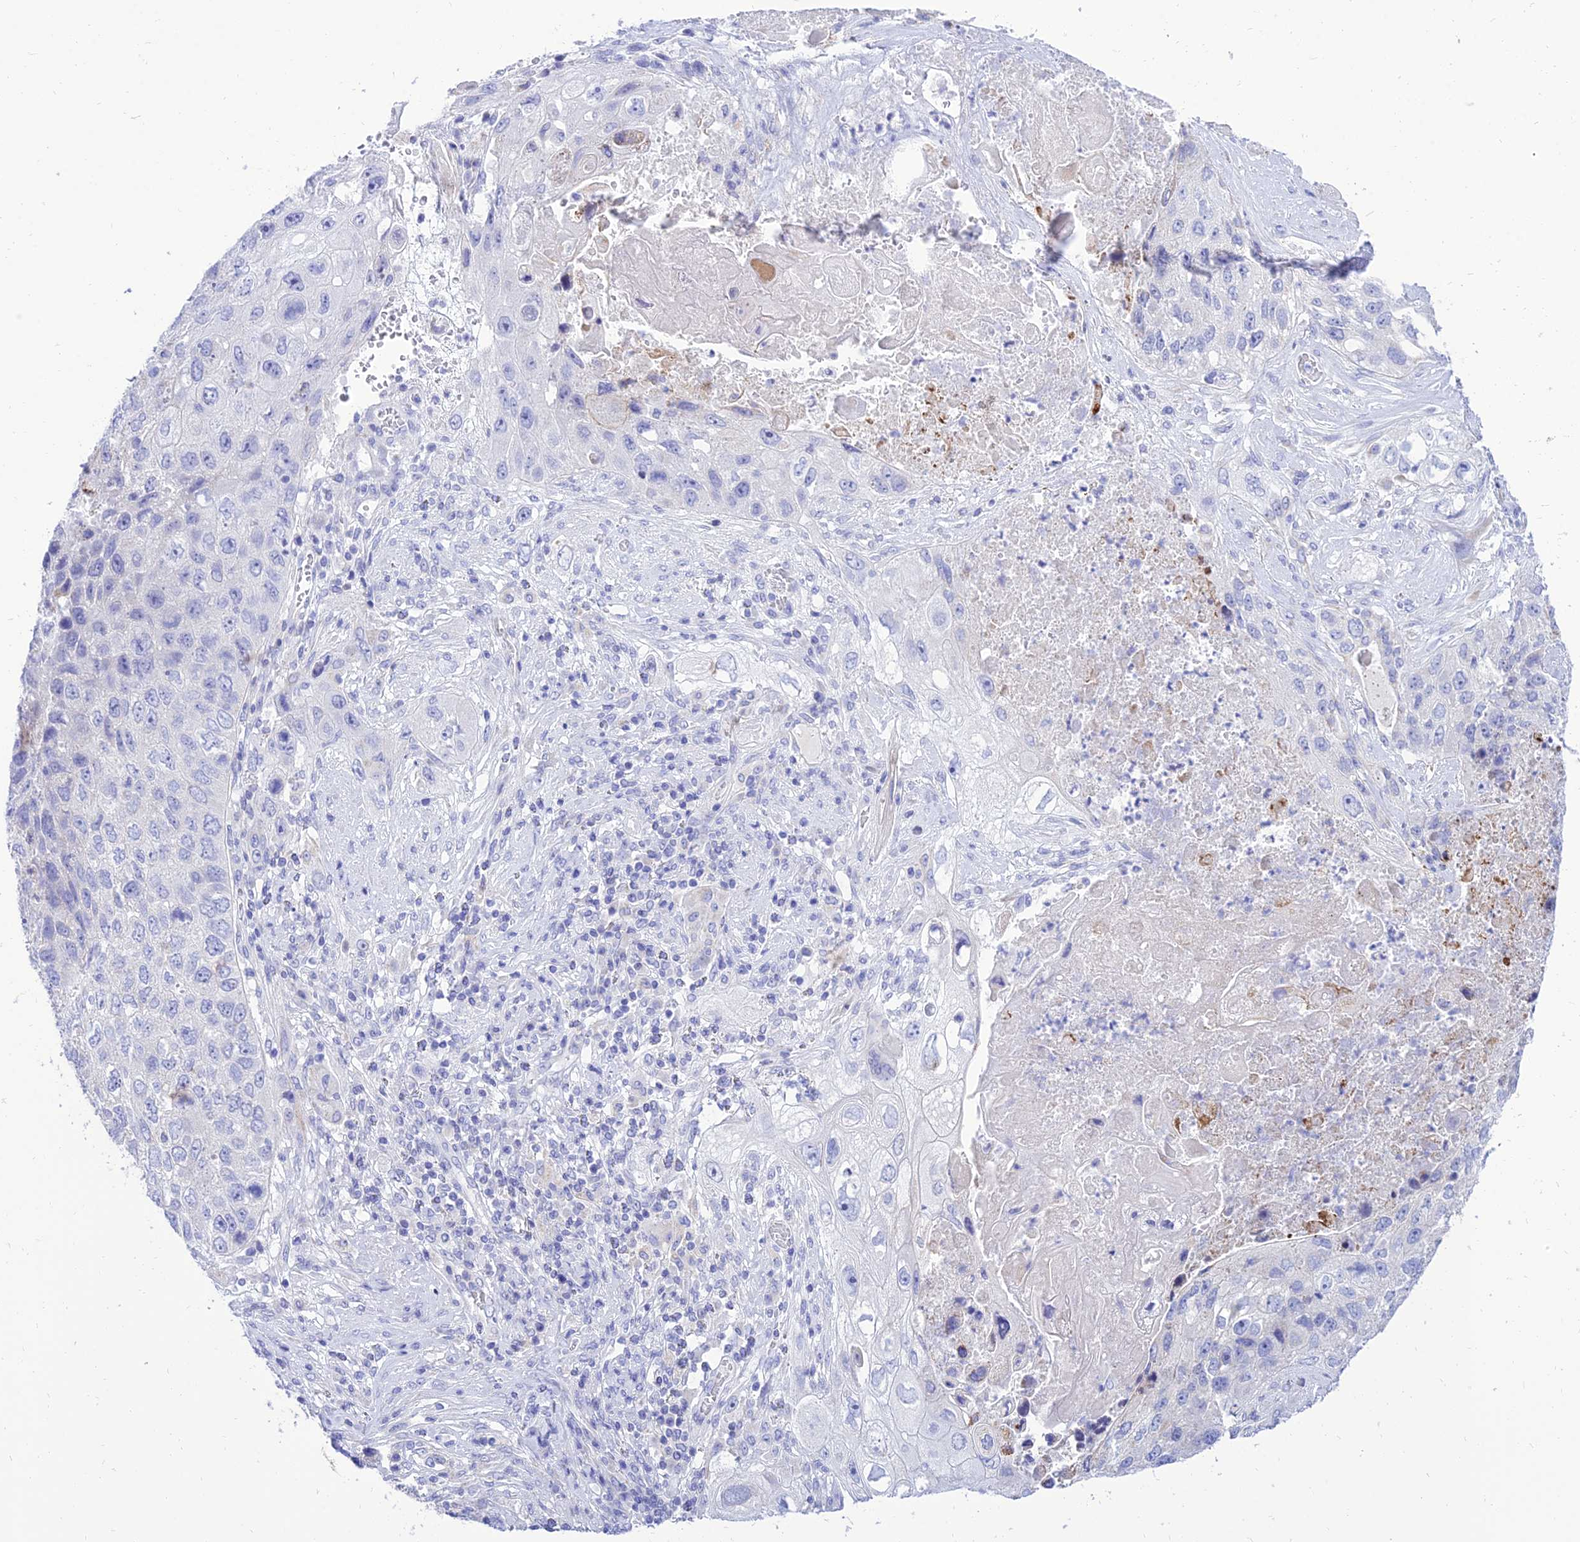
{"staining": {"intensity": "negative", "quantity": "none", "location": "none"}, "tissue": "lung cancer", "cell_type": "Tumor cells", "image_type": "cancer", "snomed": [{"axis": "morphology", "description": "Squamous cell carcinoma, NOS"}, {"axis": "topography", "description": "Lung"}], "caption": "An IHC micrograph of lung squamous cell carcinoma is shown. There is no staining in tumor cells of lung squamous cell carcinoma. (DAB (3,3'-diaminobenzidine) immunohistochemistry (IHC) with hematoxylin counter stain).", "gene": "PKN3", "patient": {"sex": "male", "age": 61}}